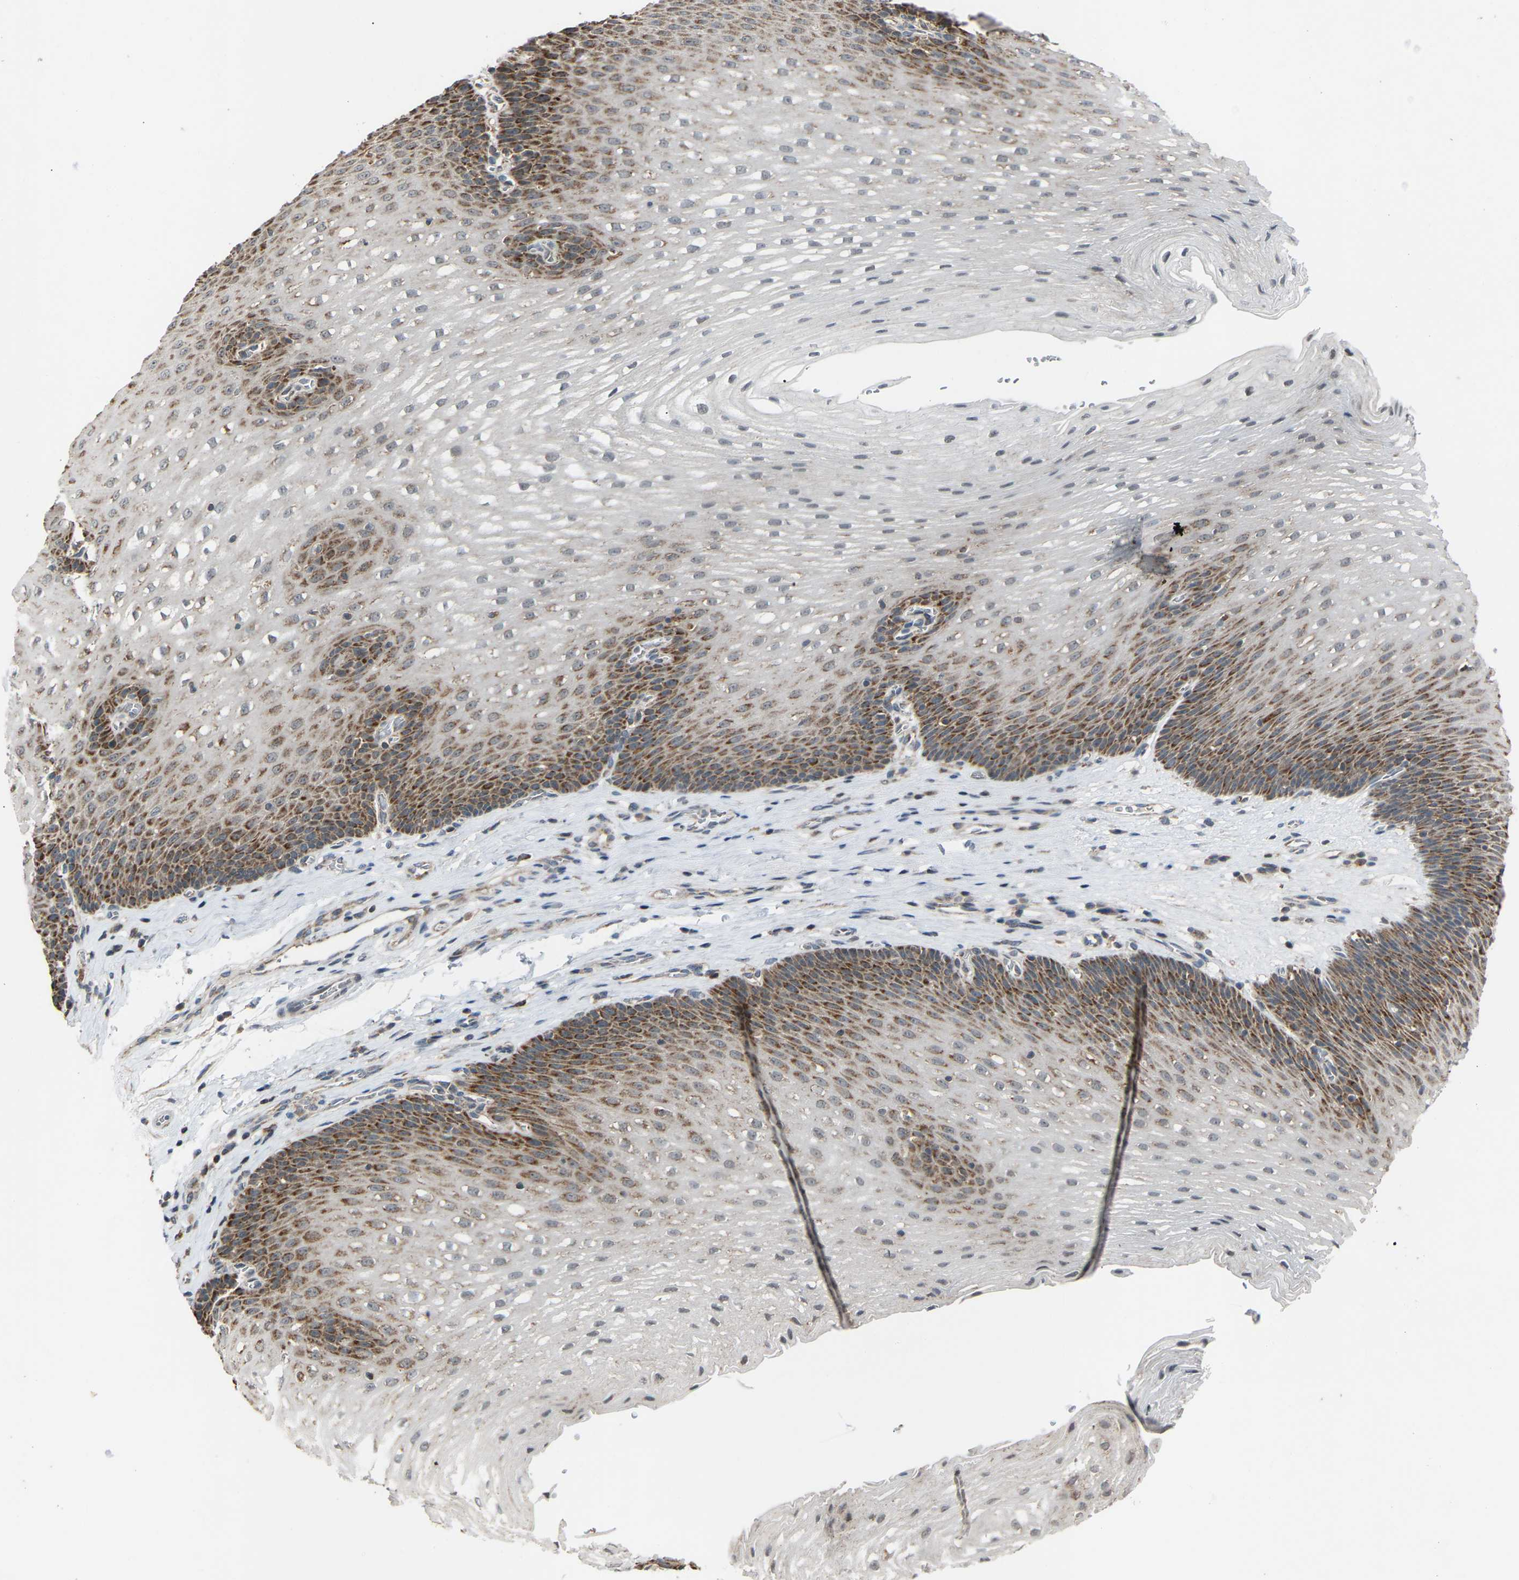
{"staining": {"intensity": "moderate", "quantity": "25%-75%", "location": "cytoplasmic/membranous"}, "tissue": "esophagus", "cell_type": "Squamous epithelial cells", "image_type": "normal", "snomed": [{"axis": "morphology", "description": "Normal tissue, NOS"}, {"axis": "topography", "description": "Esophagus"}], "caption": "High-power microscopy captured an immunohistochemistry image of benign esophagus, revealing moderate cytoplasmic/membranous staining in about 25%-75% of squamous epithelial cells.", "gene": "SLIRP", "patient": {"sex": "male", "age": 48}}